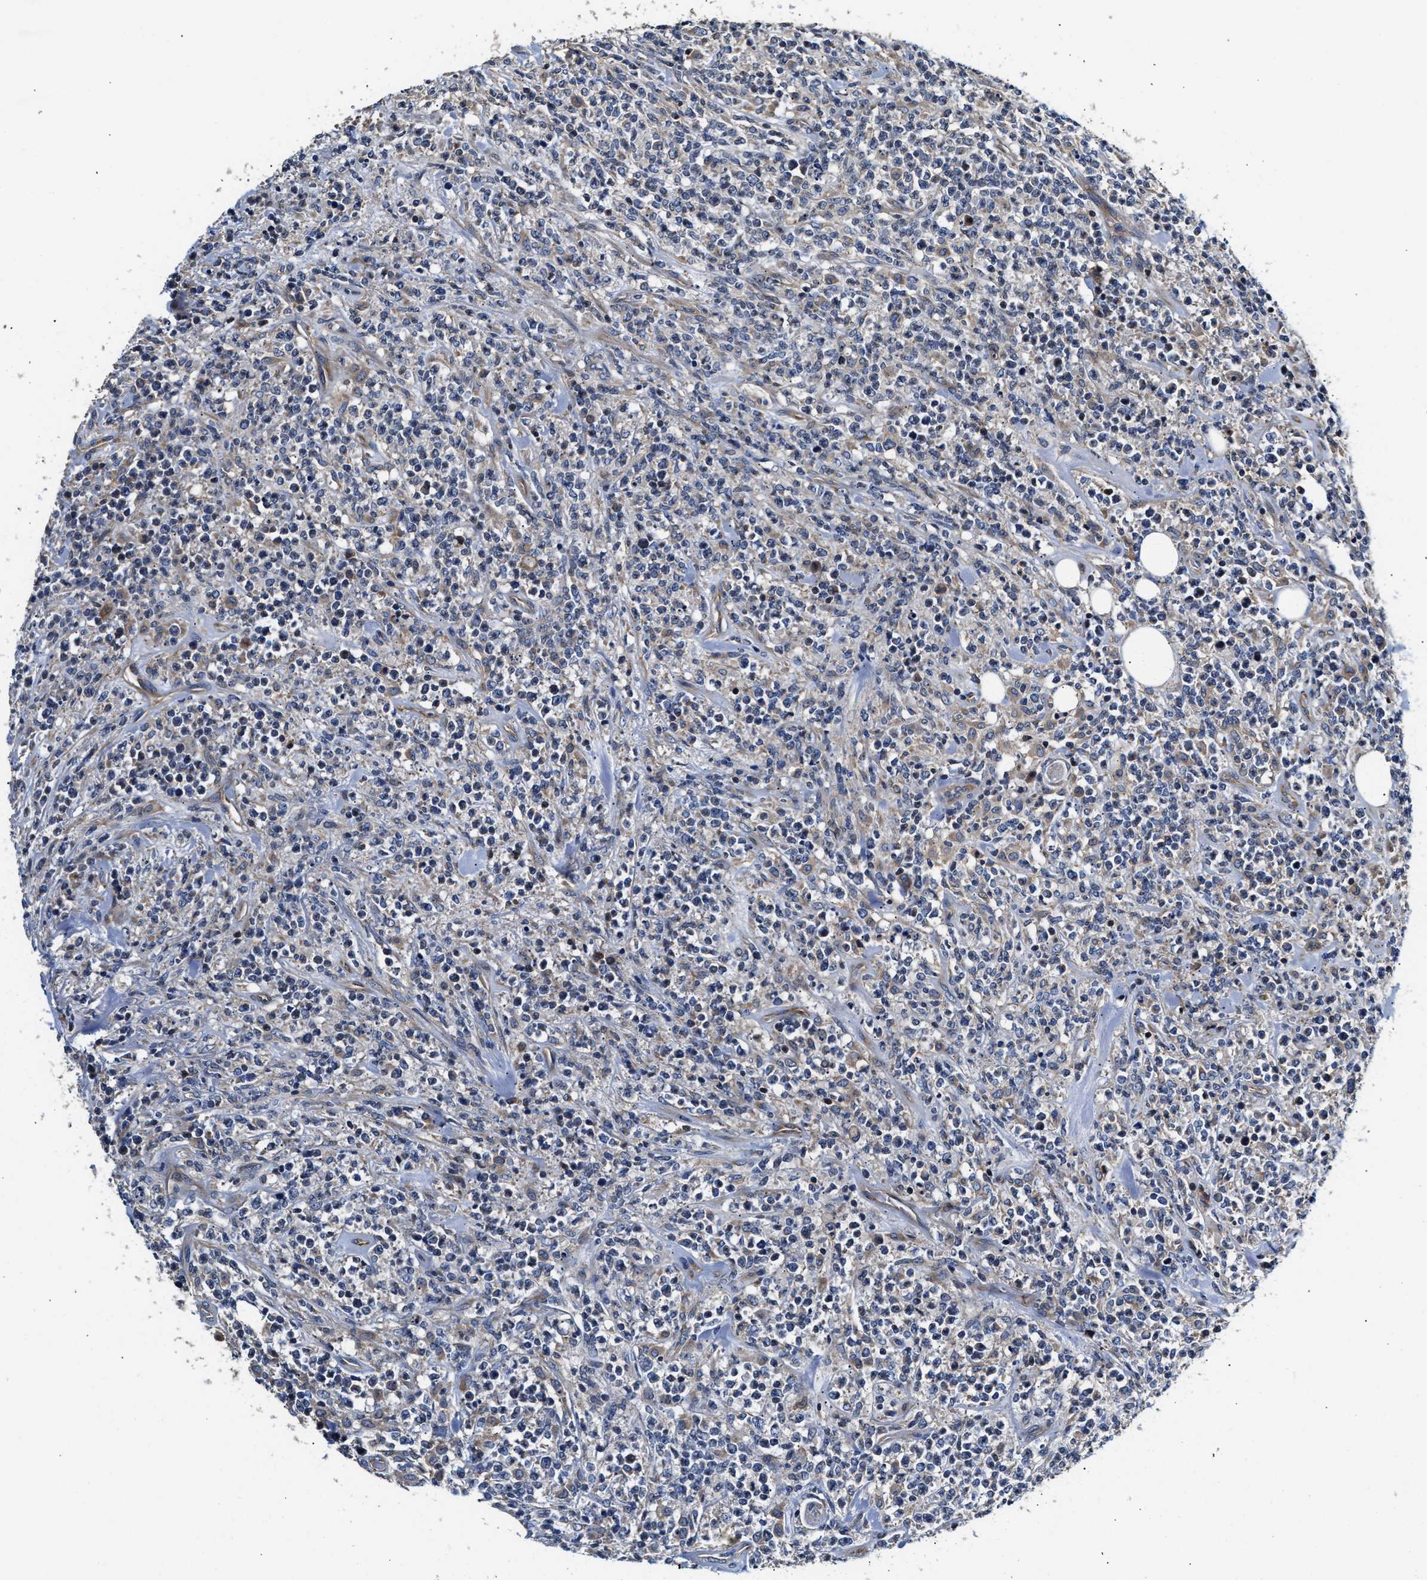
{"staining": {"intensity": "negative", "quantity": "none", "location": "none"}, "tissue": "lymphoma", "cell_type": "Tumor cells", "image_type": "cancer", "snomed": [{"axis": "morphology", "description": "Malignant lymphoma, non-Hodgkin's type, High grade"}, {"axis": "topography", "description": "Soft tissue"}], "caption": "The immunohistochemistry image has no significant positivity in tumor cells of malignant lymphoma, non-Hodgkin's type (high-grade) tissue.", "gene": "TEX2", "patient": {"sex": "male", "age": 18}}